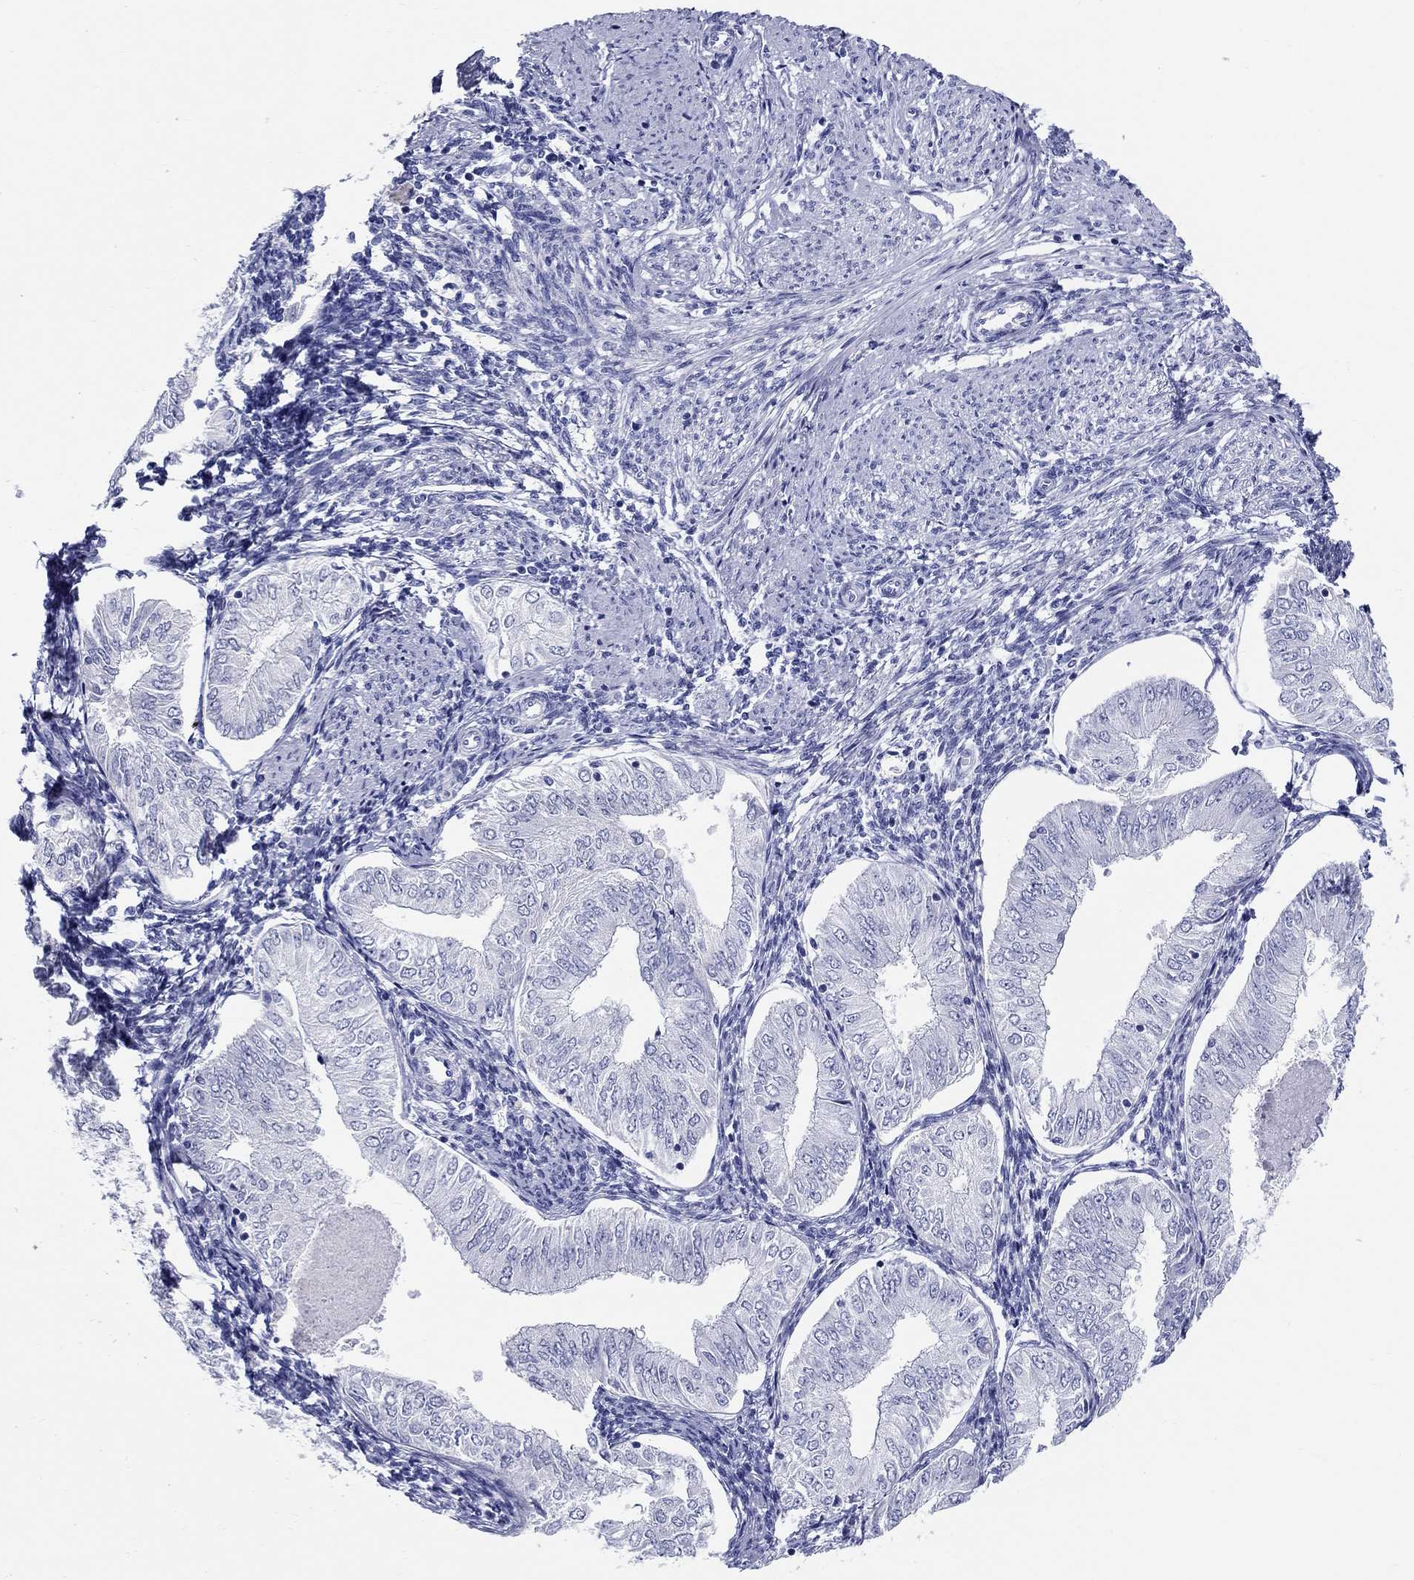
{"staining": {"intensity": "negative", "quantity": "none", "location": "none"}, "tissue": "endometrial cancer", "cell_type": "Tumor cells", "image_type": "cancer", "snomed": [{"axis": "morphology", "description": "Adenocarcinoma, NOS"}, {"axis": "topography", "description": "Endometrium"}], "caption": "A high-resolution micrograph shows IHC staining of adenocarcinoma (endometrial), which displays no significant expression in tumor cells.", "gene": "LAMP5", "patient": {"sex": "female", "age": 53}}